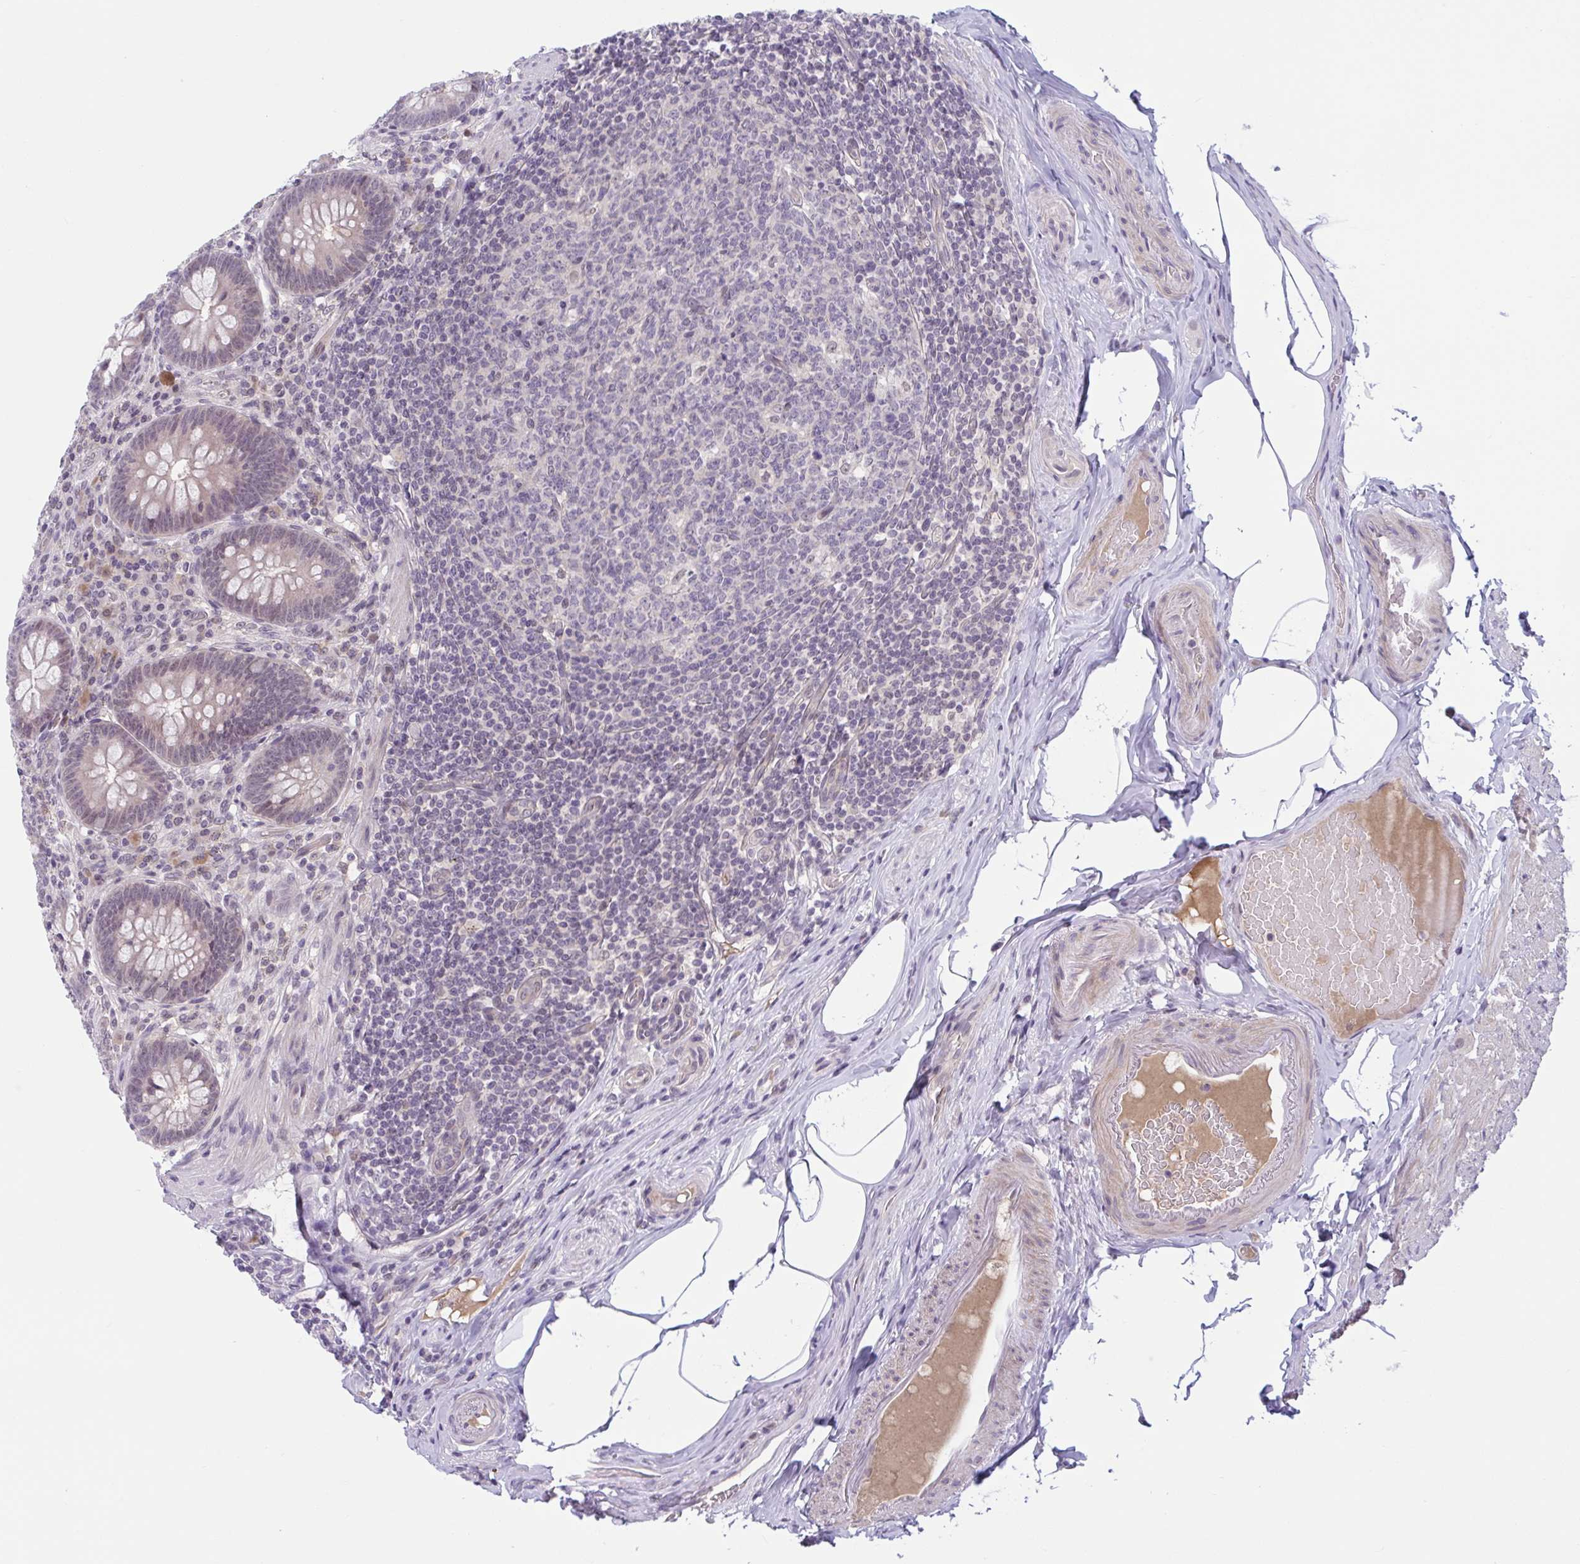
{"staining": {"intensity": "negative", "quantity": "none", "location": "none"}, "tissue": "appendix", "cell_type": "Glandular cells", "image_type": "normal", "snomed": [{"axis": "morphology", "description": "Normal tissue, NOS"}, {"axis": "topography", "description": "Appendix"}], "caption": "This is a micrograph of immunohistochemistry (IHC) staining of normal appendix, which shows no expression in glandular cells. The staining was performed using DAB to visualize the protein expression in brown, while the nuclei were stained in blue with hematoxylin (Magnification: 20x).", "gene": "TTC7B", "patient": {"sex": "male", "age": 71}}